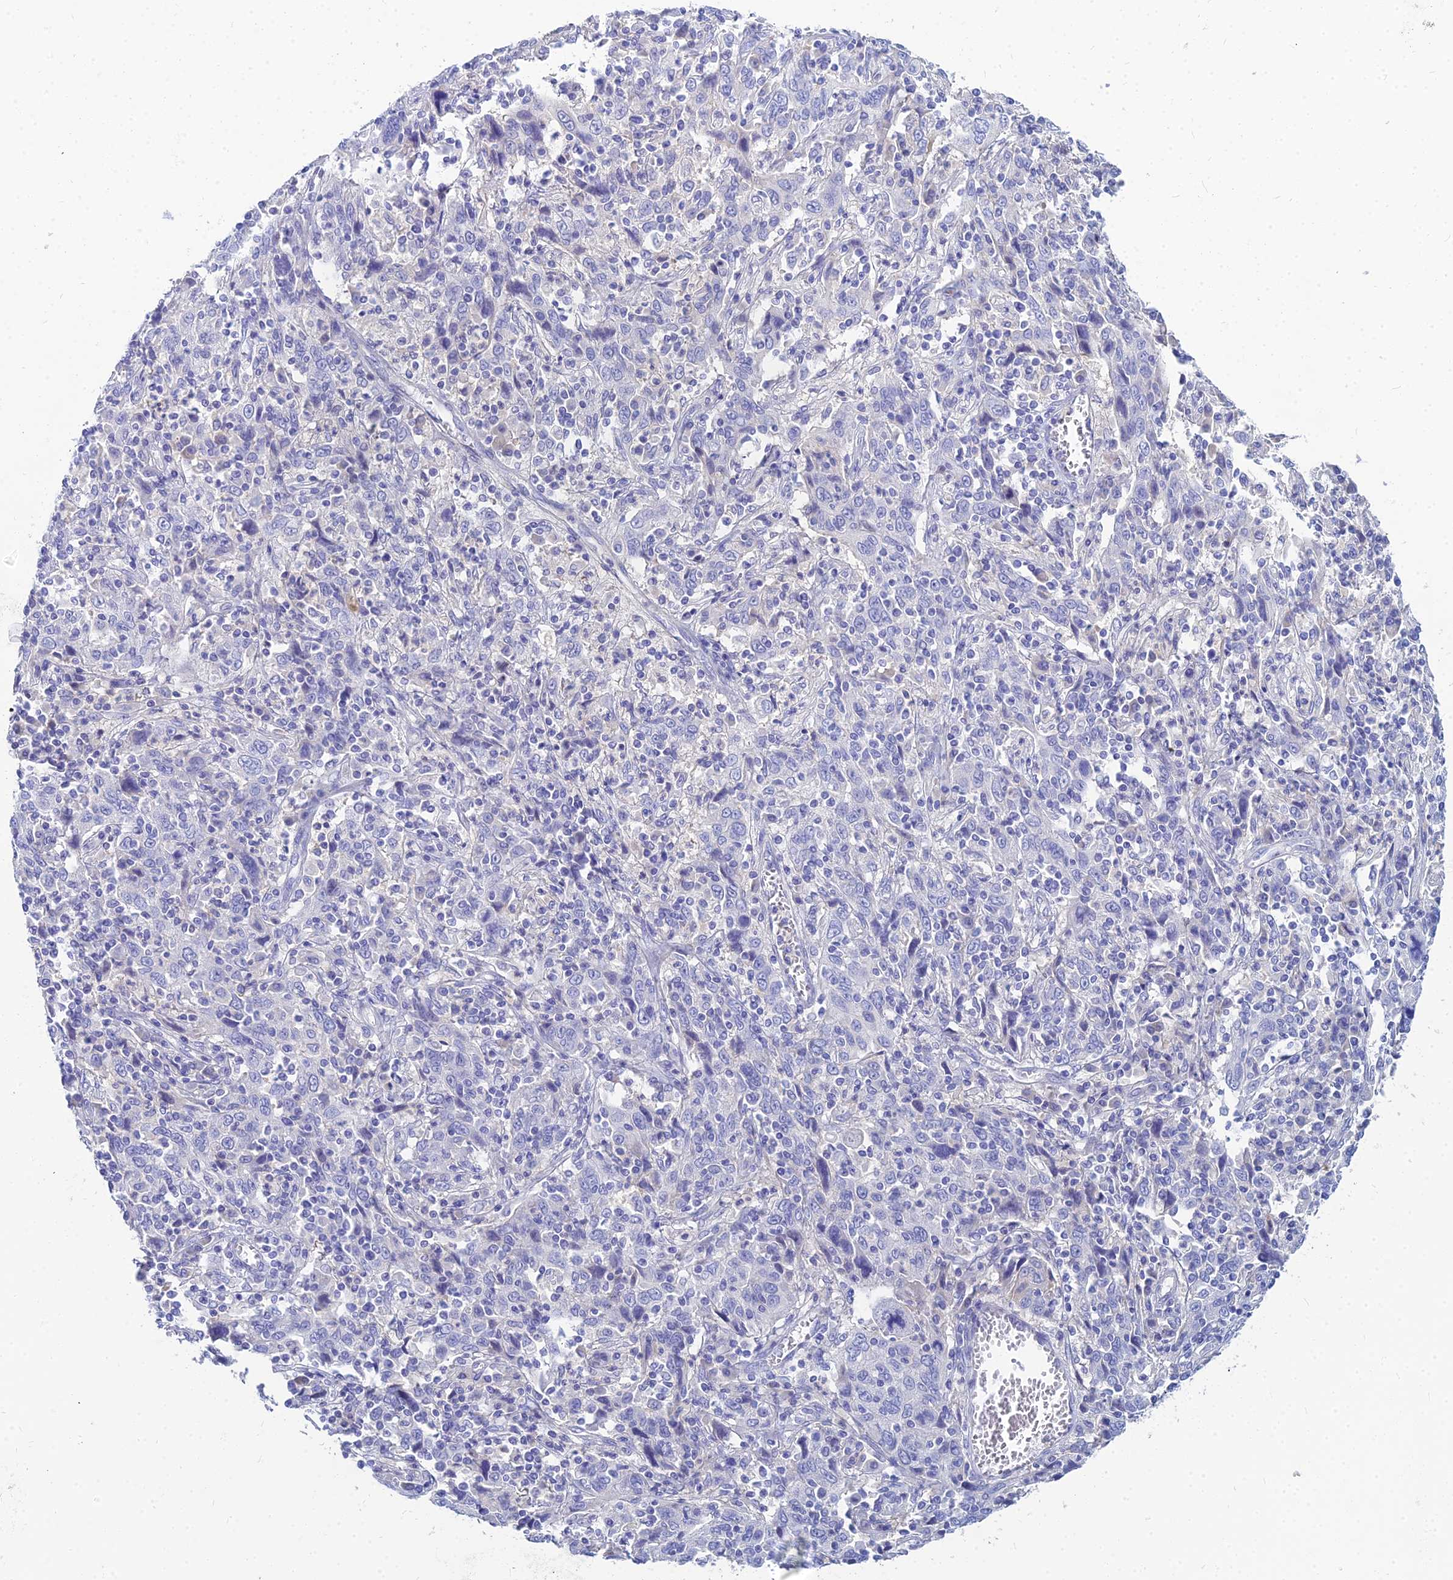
{"staining": {"intensity": "negative", "quantity": "none", "location": "none"}, "tissue": "cervical cancer", "cell_type": "Tumor cells", "image_type": "cancer", "snomed": [{"axis": "morphology", "description": "Squamous cell carcinoma, NOS"}, {"axis": "topography", "description": "Cervix"}], "caption": "The immunohistochemistry micrograph has no significant staining in tumor cells of cervical cancer (squamous cell carcinoma) tissue. (Stains: DAB IHC with hematoxylin counter stain, Microscopy: brightfield microscopy at high magnification).", "gene": "ZNF552", "patient": {"sex": "female", "age": 46}}